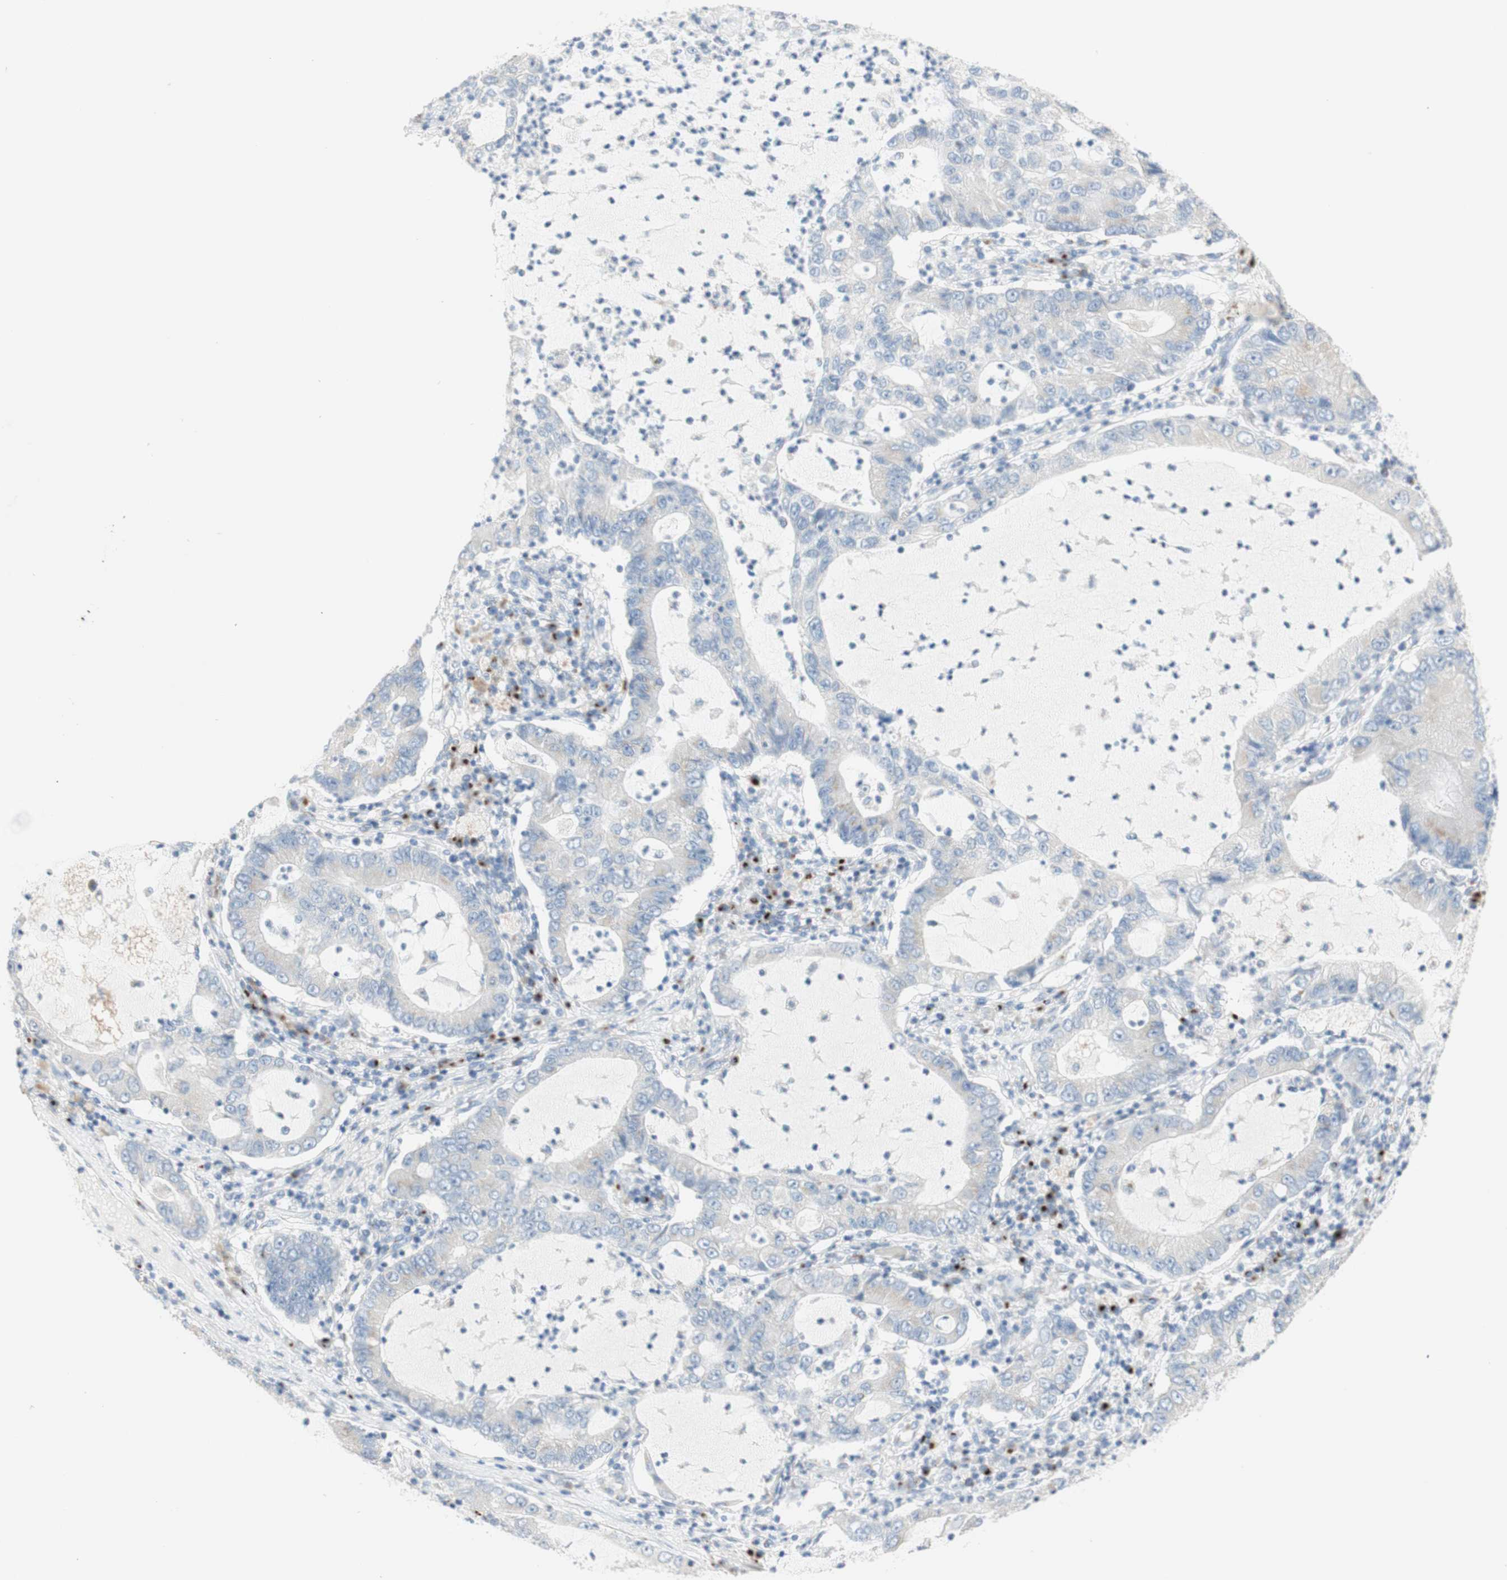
{"staining": {"intensity": "negative", "quantity": "none", "location": "none"}, "tissue": "lung cancer", "cell_type": "Tumor cells", "image_type": "cancer", "snomed": [{"axis": "morphology", "description": "Adenocarcinoma, NOS"}, {"axis": "topography", "description": "Lung"}], "caption": "The histopathology image exhibits no staining of tumor cells in adenocarcinoma (lung).", "gene": "MANEA", "patient": {"sex": "female", "age": 51}}